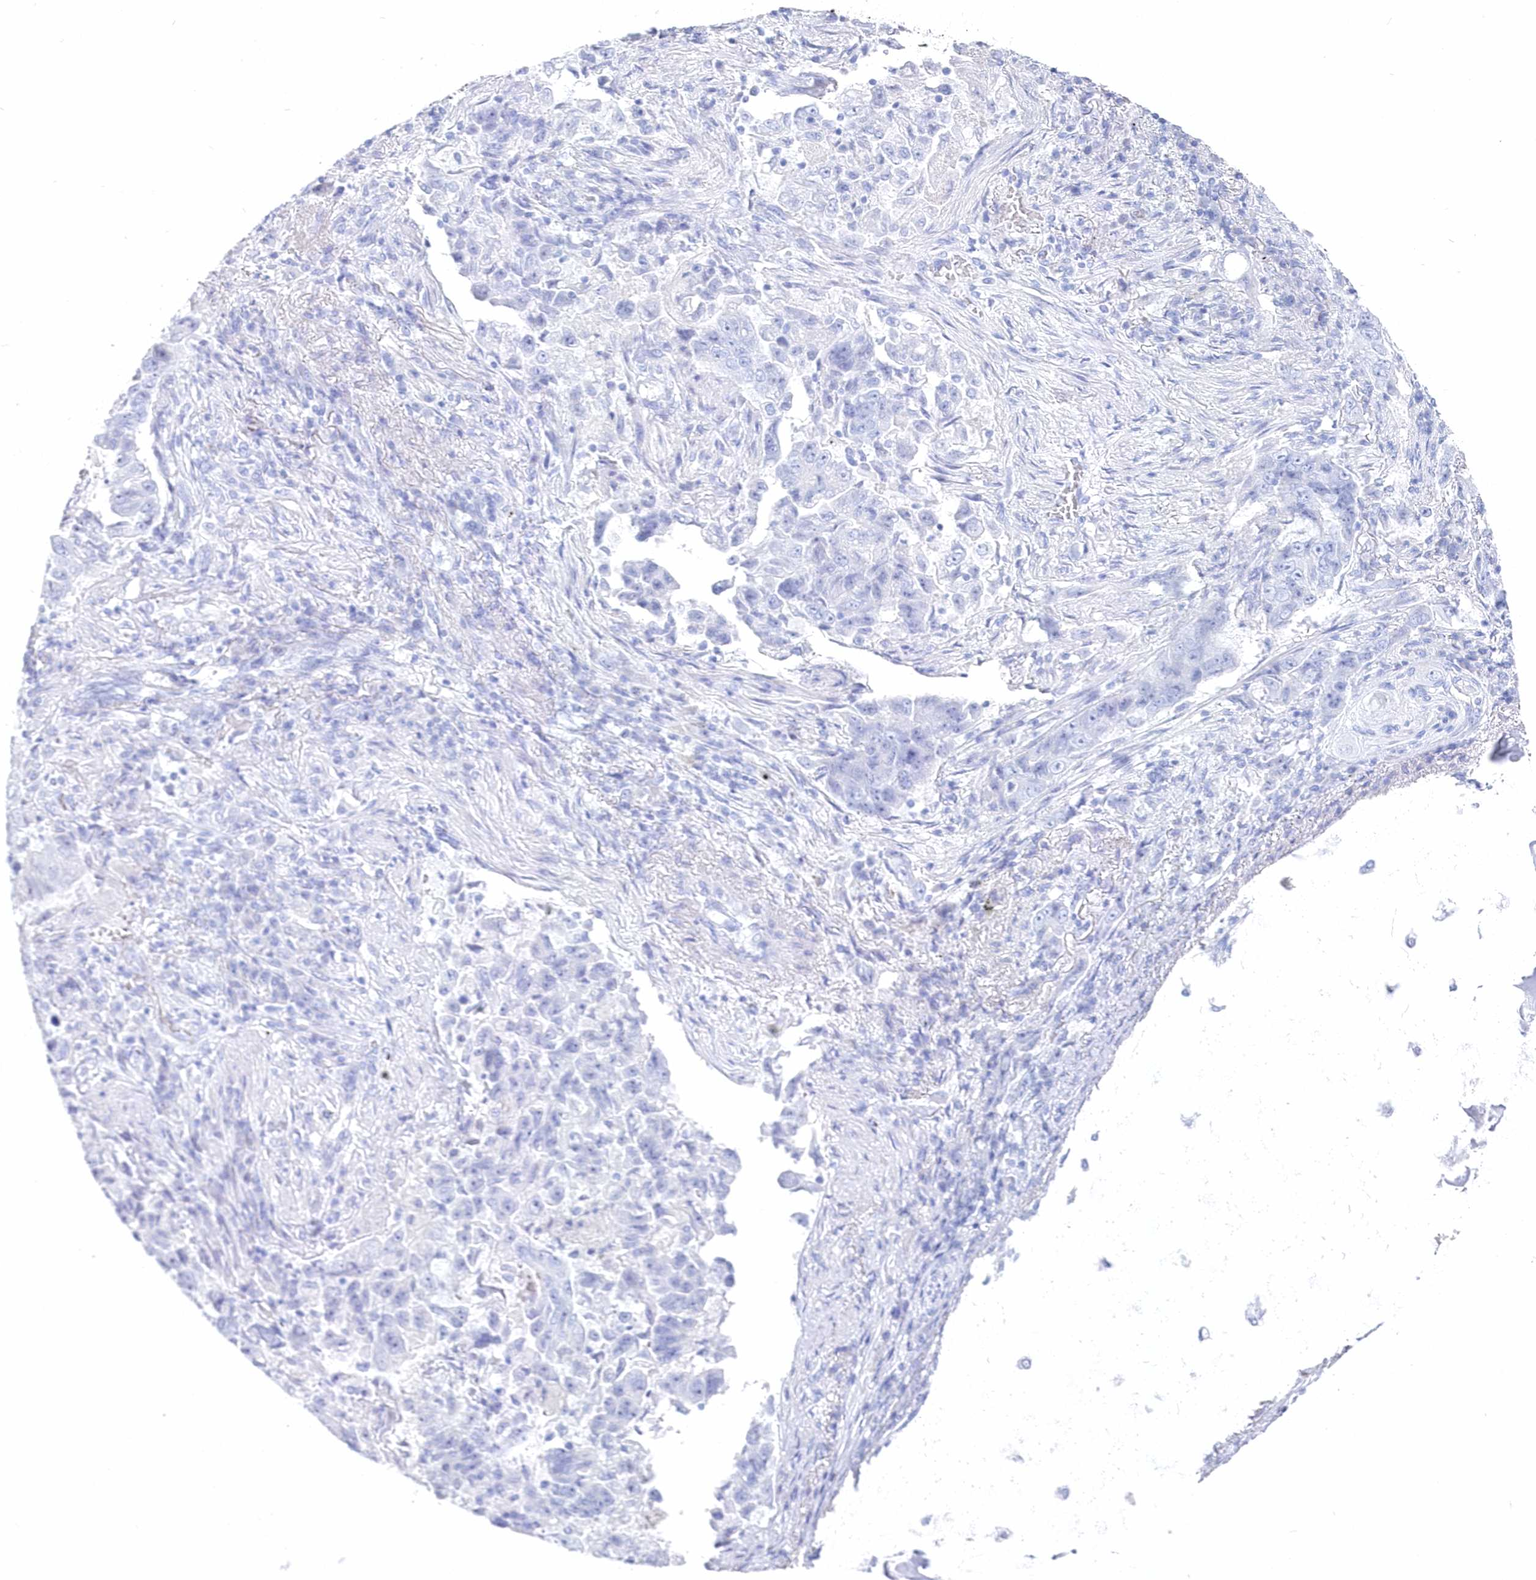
{"staining": {"intensity": "negative", "quantity": "none", "location": "none"}, "tissue": "lung cancer", "cell_type": "Tumor cells", "image_type": "cancer", "snomed": [{"axis": "morphology", "description": "Adenocarcinoma, NOS"}, {"axis": "topography", "description": "Lung"}], "caption": "This is a photomicrograph of immunohistochemistry staining of lung cancer, which shows no staining in tumor cells. (IHC, brightfield microscopy, high magnification).", "gene": "CSNK1G2", "patient": {"sex": "female", "age": 51}}